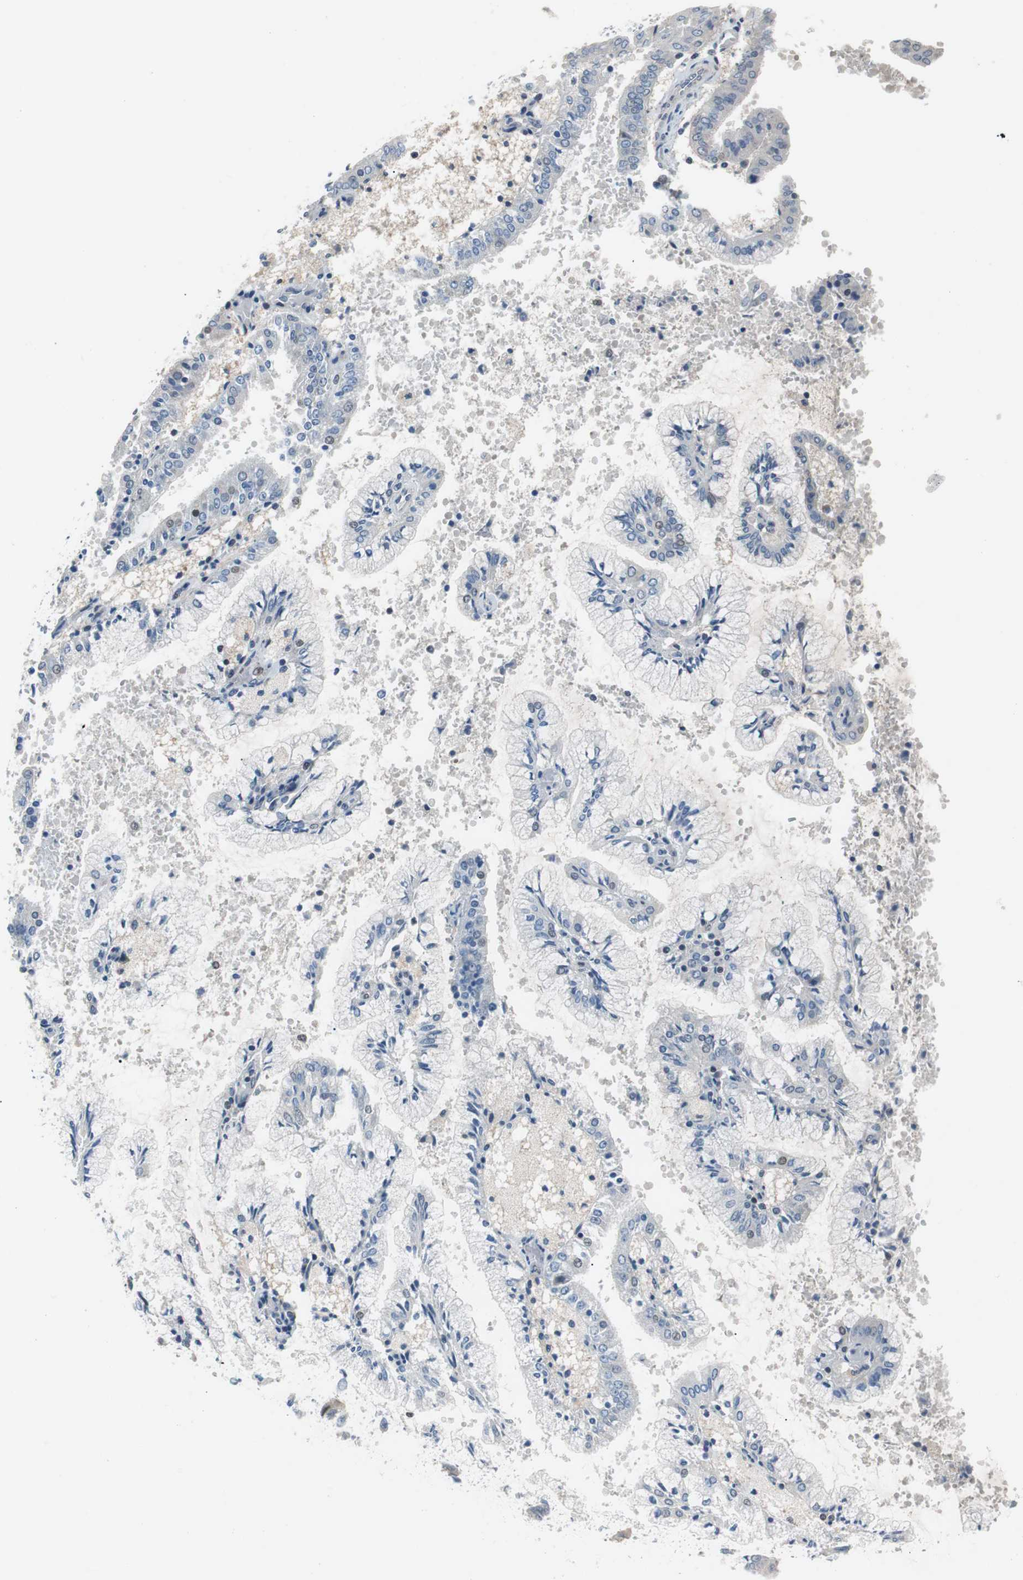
{"staining": {"intensity": "weak", "quantity": "<25%", "location": "nuclear"}, "tissue": "endometrial cancer", "cell_type": "Tumor cells", "image_type": "cancer", "snomed": [{"axis": "morphology", "description": "Adenocarcinoma, NOS"}, {"axis": "topography", "description": "Endometrium"}], "caption": "Immunohistochemistry micrograph of neoplastic tissue: adenocarcinoma (endometrial) stained with DAB (3,3'-diaminobenzidine) shows no significant protein positivity in tumor cells.", "gene": "MAP2K4", "patient": {"sex": "female", "age": 63}}